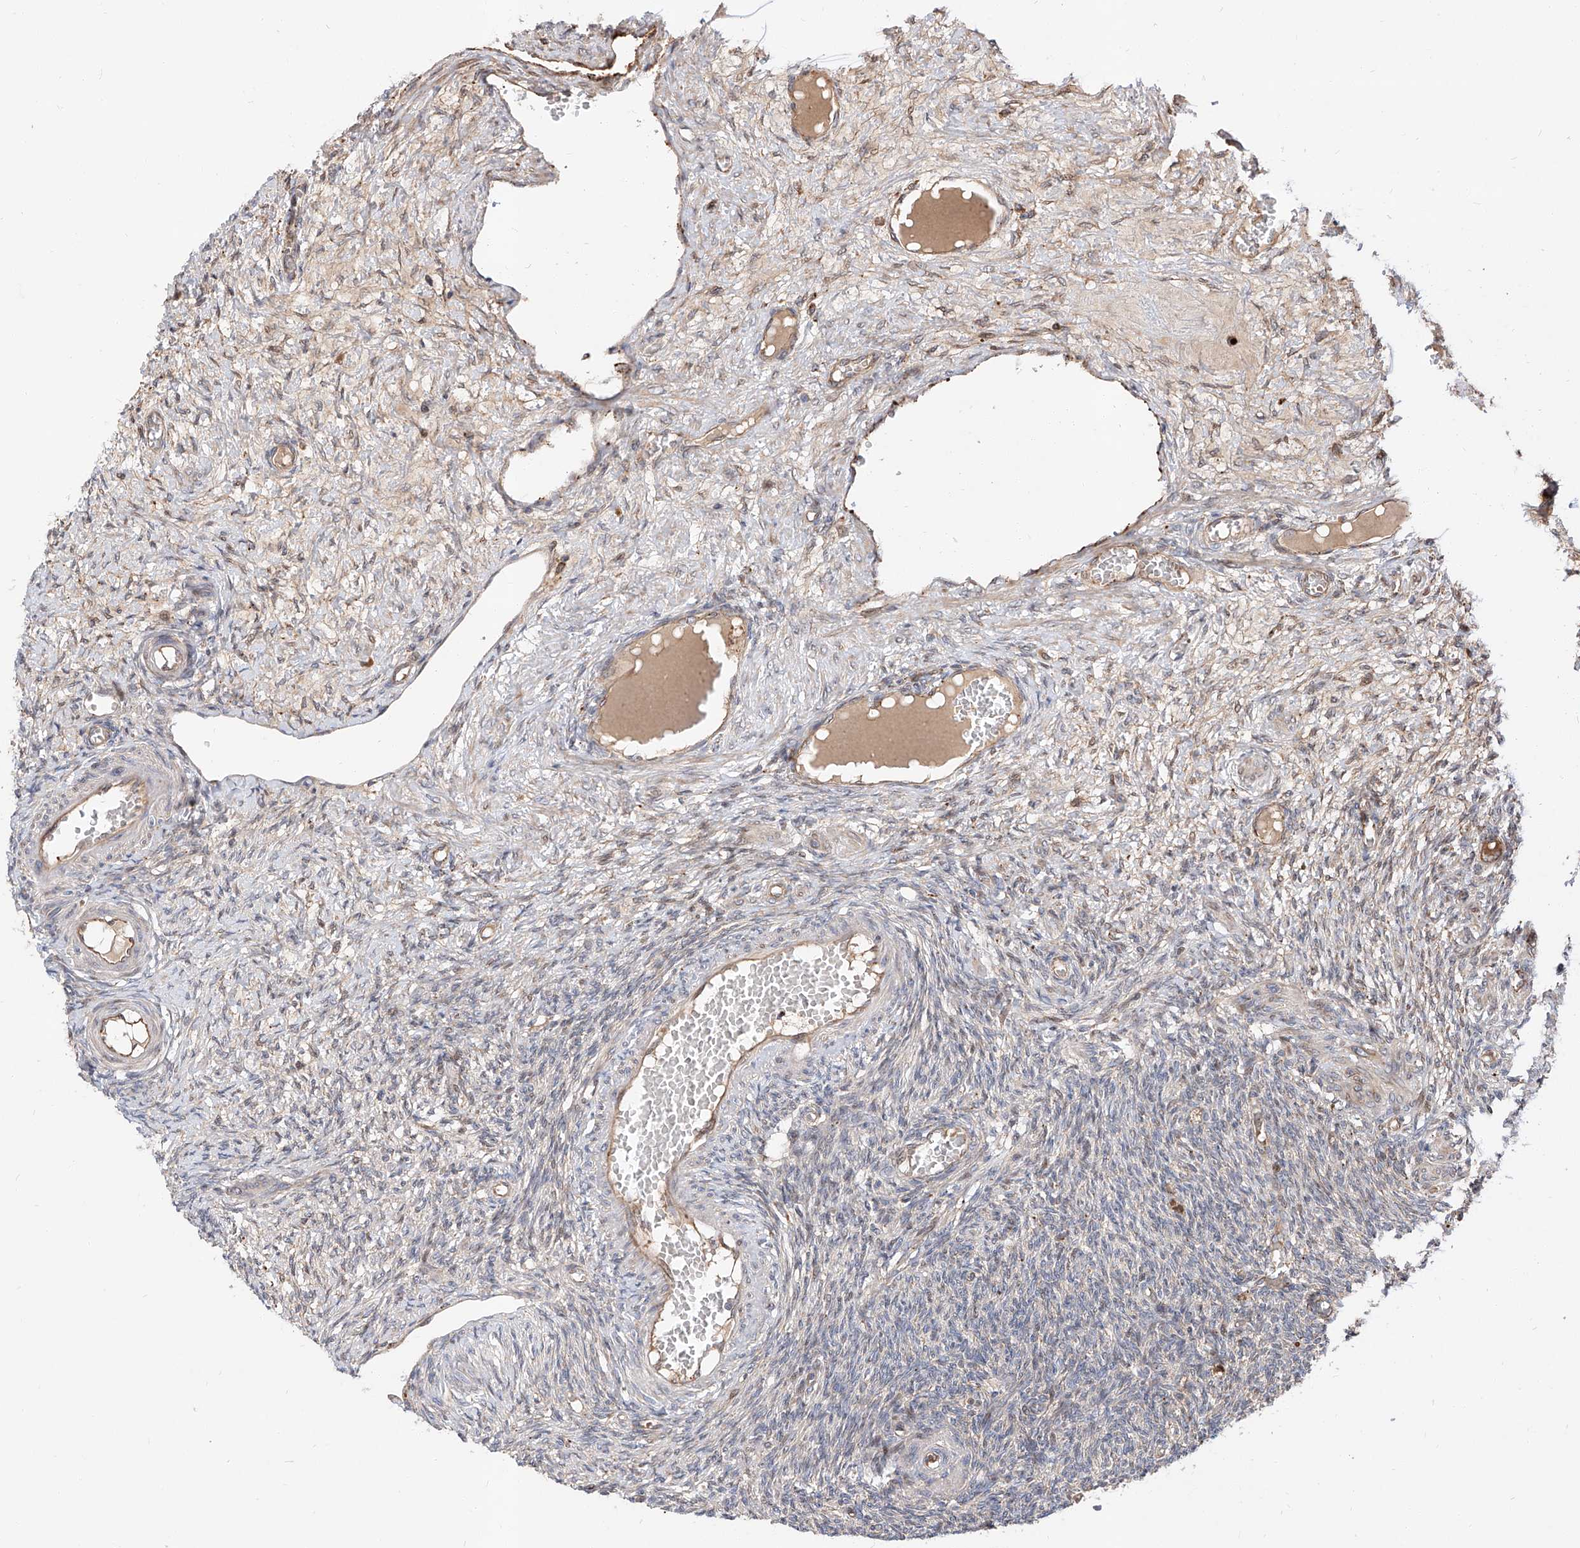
{"staining": {"intensity": "weak", "quantity": "<25%", "location": "cytoplasmic/membranous"}, "tissue": "ovary", "cell_type": "Ovarian stroma cells", "image_type": "normal", "snomed": [{"axis": "morphology", "description": "Normal tissue, NOS"}, {"axis": "topography", "description": "Ovary"}], "caption": "Immunohistochemical staining of unremarkable ovary shows no significant positivity in ovarian stroma cells.", "gene": "DIRAS3", "patient": {"sex": "female", "age": 27}}